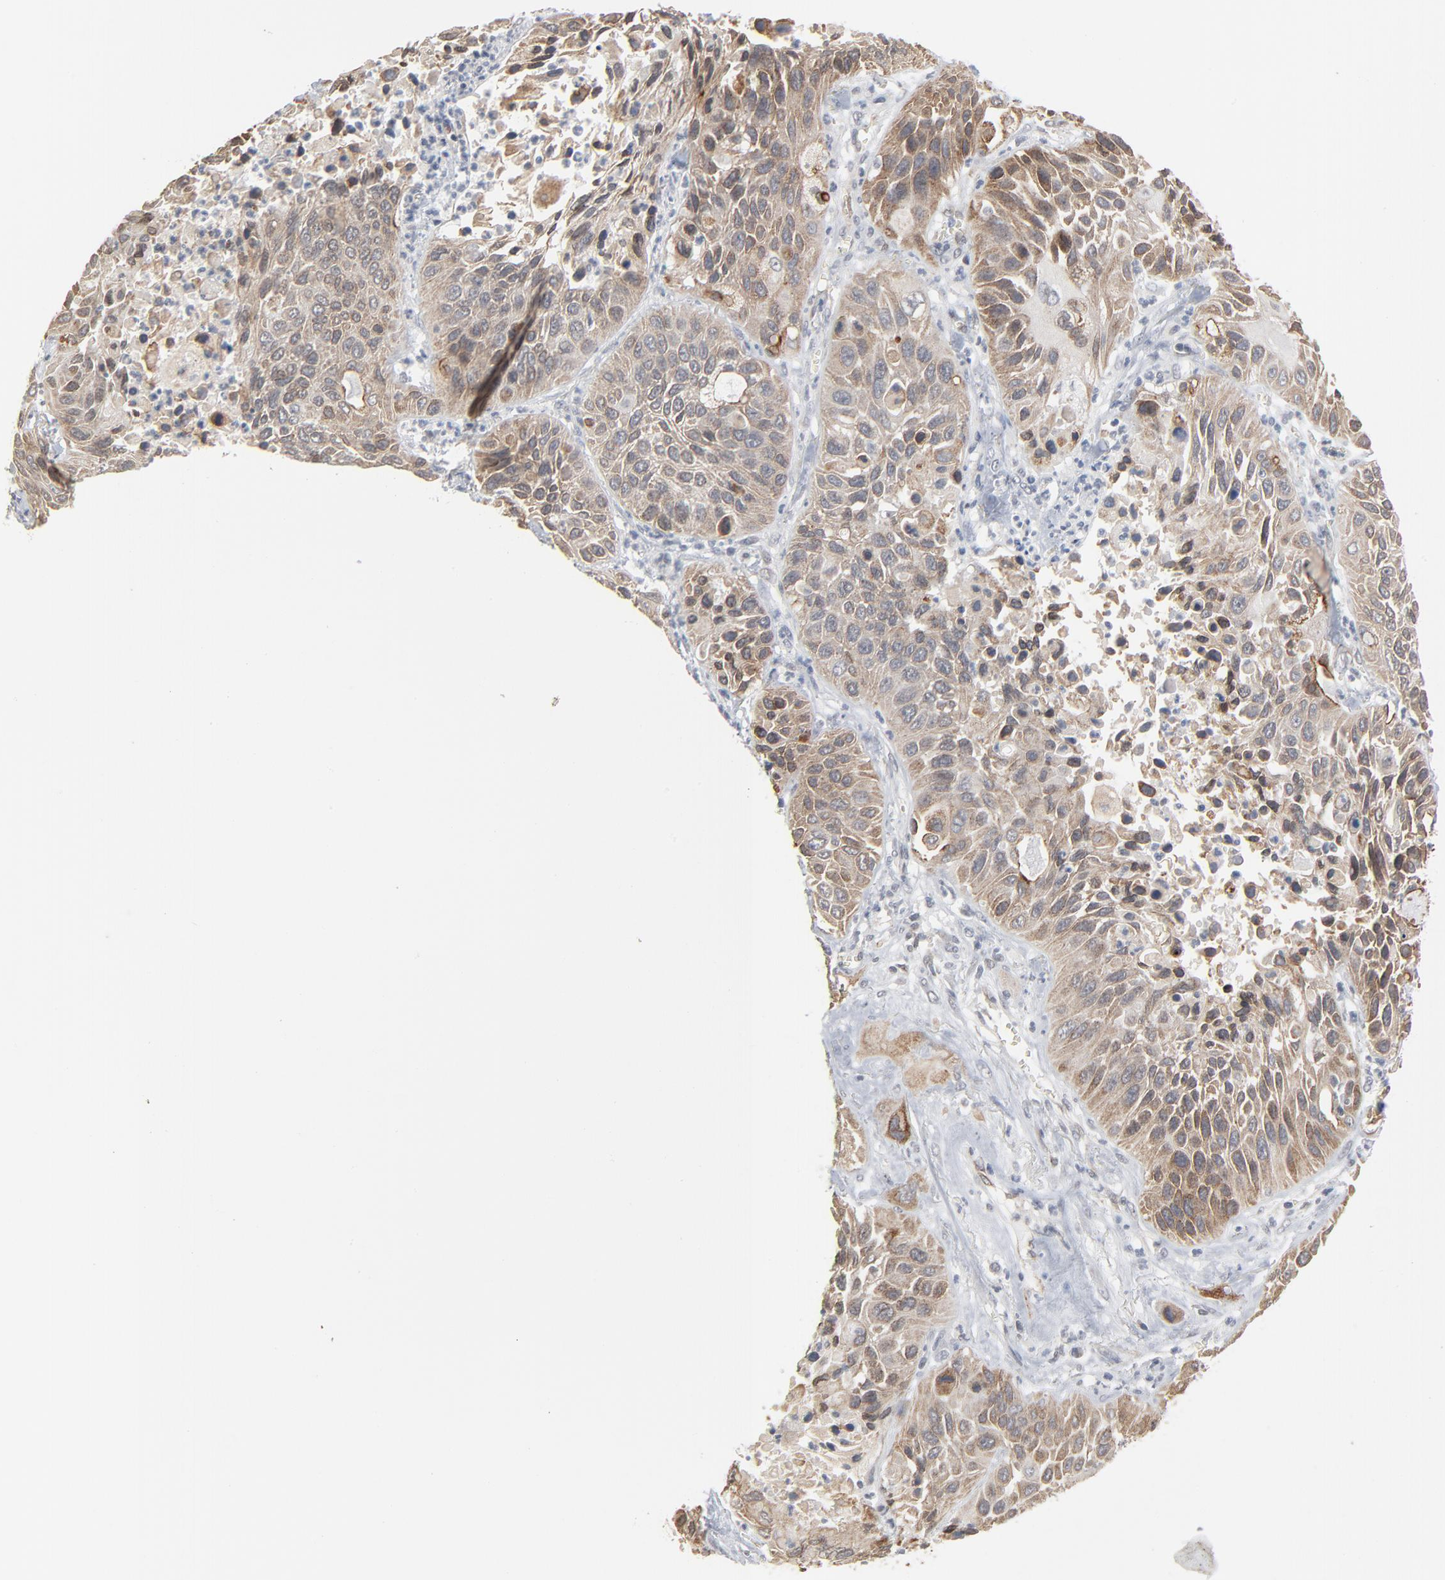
{"staining": {"intensity": "moderate", "quantity": ">75%", "location": "cytoplasmic/membranous"}, "tissue": "lung cancer", "cell_type": "Tumor cells", "image_type": "cancer", "snomed": [{"axis": "morphology", "description": "Squamous cell carcinoma, NOS"}, {"axis": "topography", "description": "Lung"}], "caption": "Immunohistochemical staining of squamous cell carcinoma (lung) shows medium levels of moderate cytoplasmic/membranous expression in about >75% of tumor cells.", "gene": "ITPR3", "patient": {"sex": "female", "age": 76}}